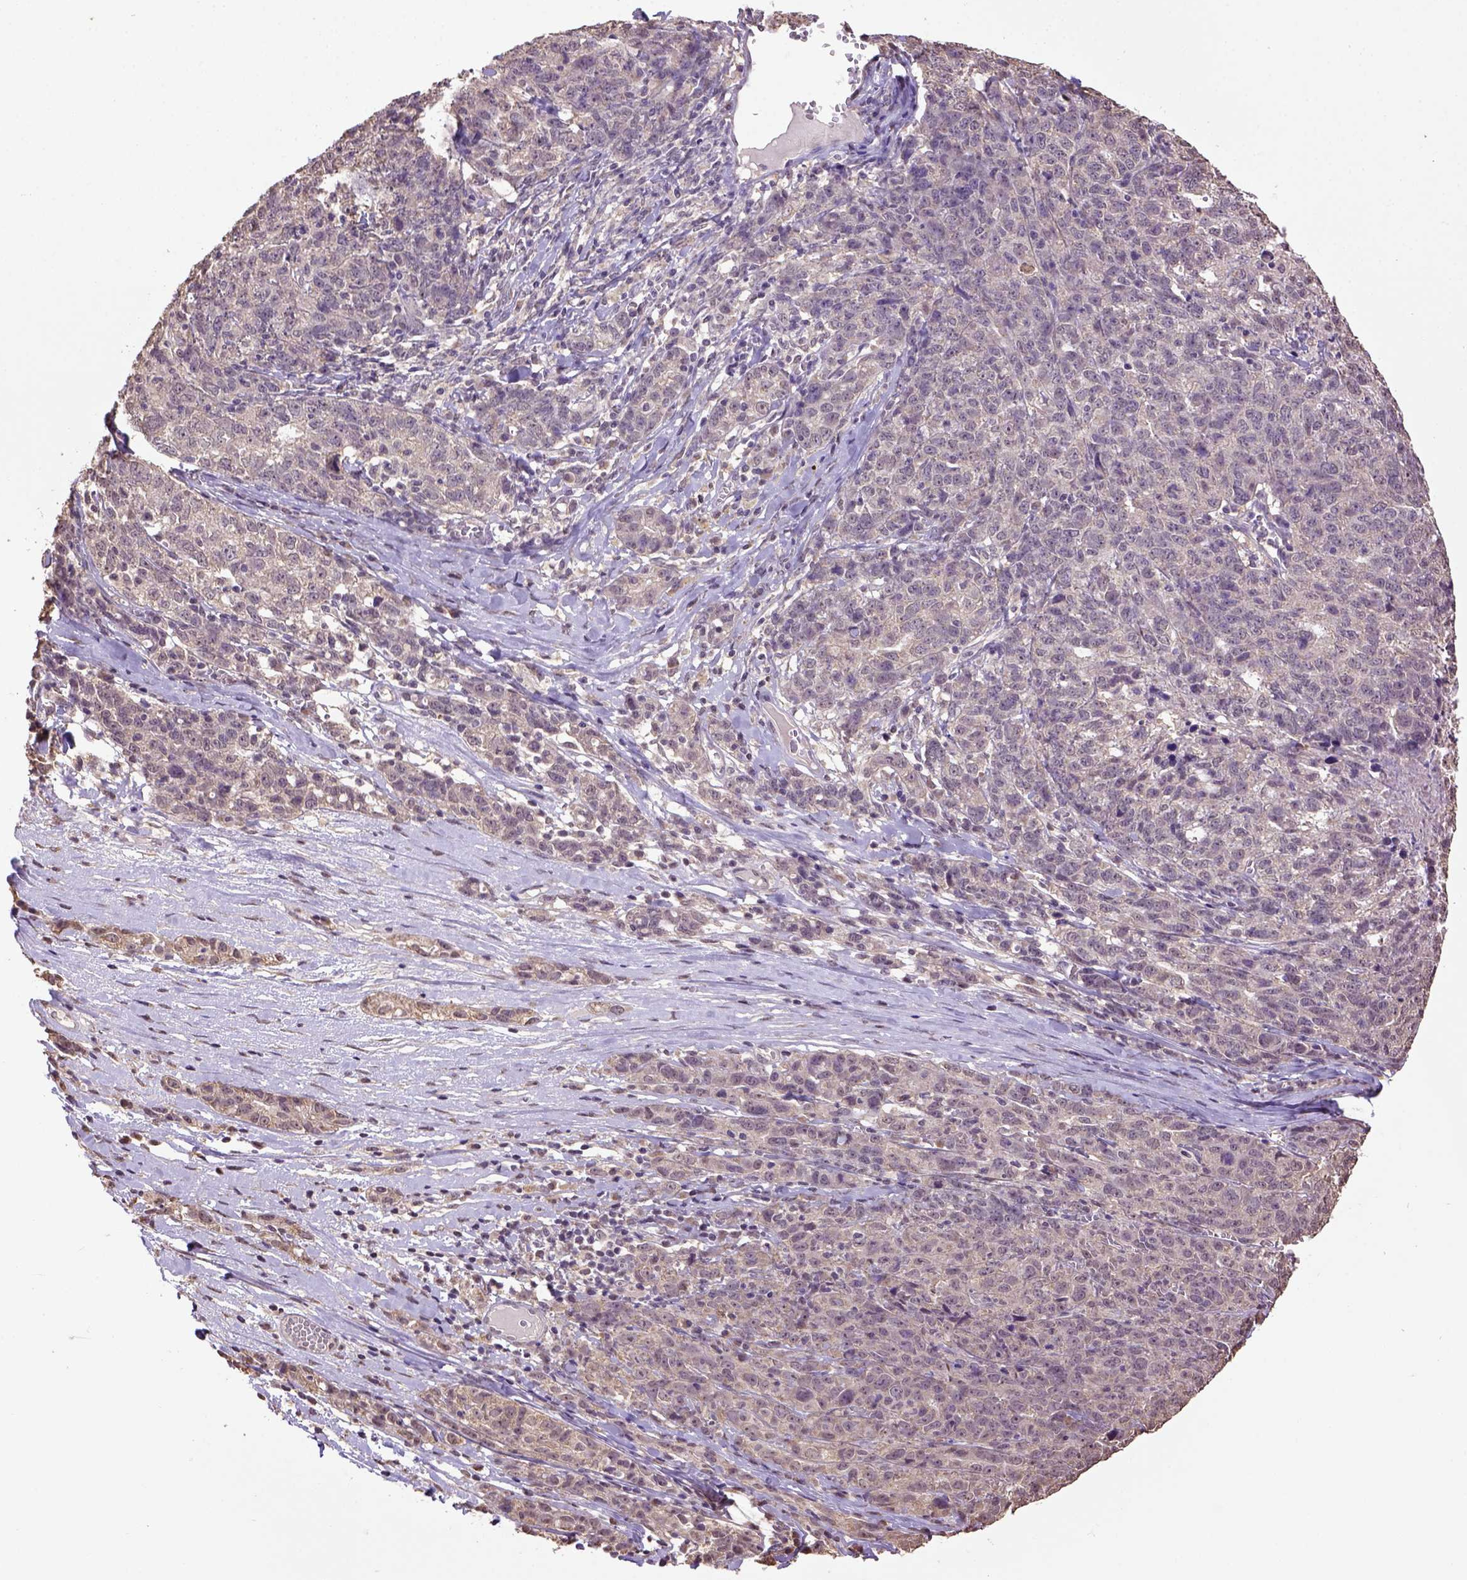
{"staining": {"intensity": "weak", "quantity": "<25%", "location": "cytoplasmic/membranous"}, "tissue": "ovarian cancer", "cell_type": "Tumor cells", "image_type": "cancer", "snomed": [{"axis": "morphology", "description": "Cystadenocarcinoma, serous, NOS"}, {"axis": "topography", "description": "Ovary"}], "caption": "DAB (3,3'-diaminobenzidine) immunohistochemical staining of serous cystadenocarcinoma (ovarian) reveals no significant positivity in tumor cells.", "gene": "WDR17", "patient": {"sex": "female", "age": 71}}